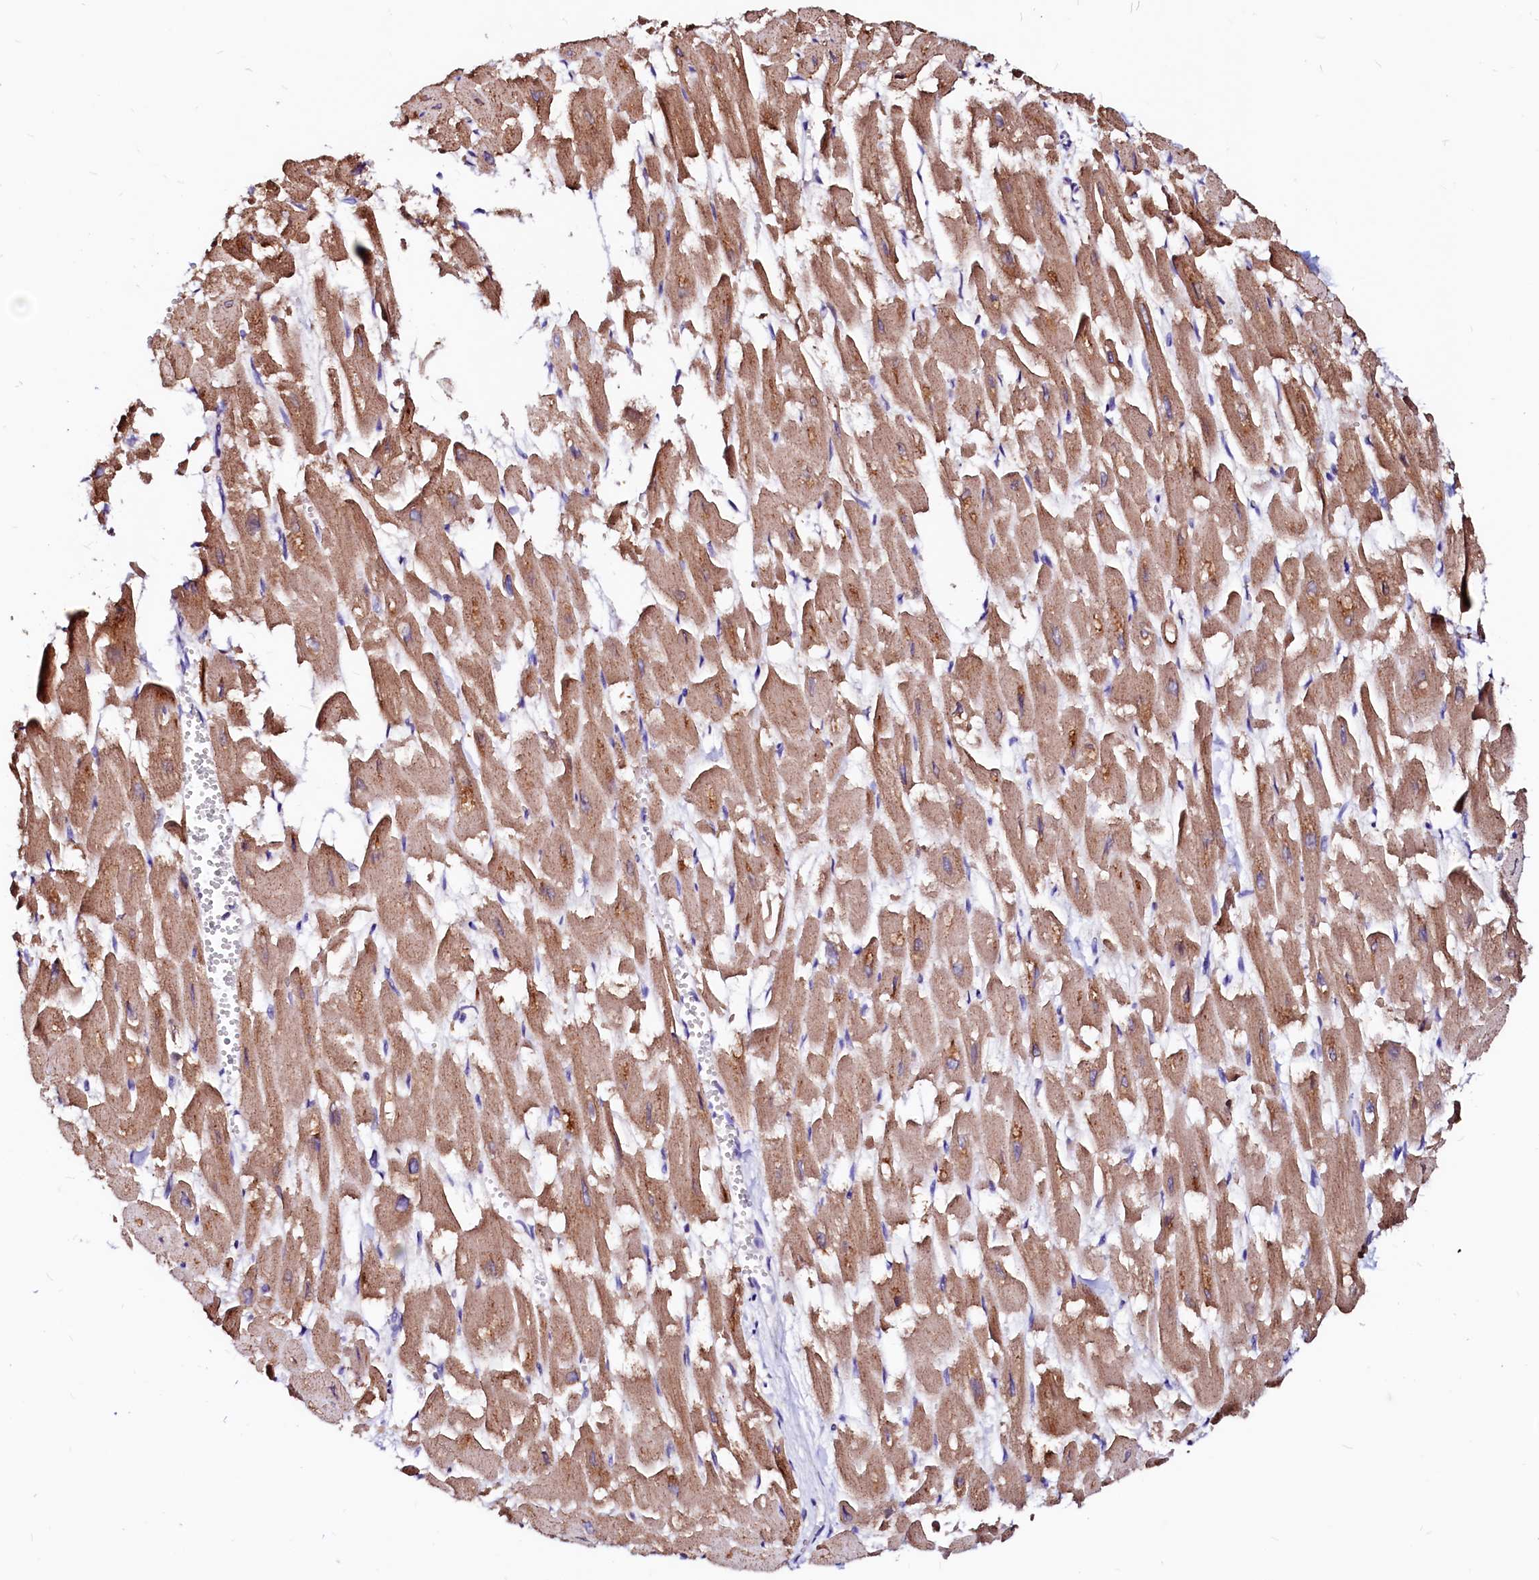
{"staining": {"intensity": "moderate", "quantity": ">75%", "location": "cytoplasmic/membranous"}, "tissue": "heart muscle", "cell_type": "Cardiomyocytes", "image_type": "normal", "snomed": [{"axis": "morphology", "description": "Normal tissue, NOS"}, {"axis": "topography", "description": "Heart"}], "caption": "Immunohistochemical staining of benign heart muscle demonstrates medium levels of moderate cytoplasmic/membranous expression in approximately >75% of cardiomyocytes. Using DAB (brown) and hematoxylin (blue) stains, captured at high magnification using brightfield microscopy.", "gene": "LMAN1", "patient": {"sex": "male", "age": 54}}